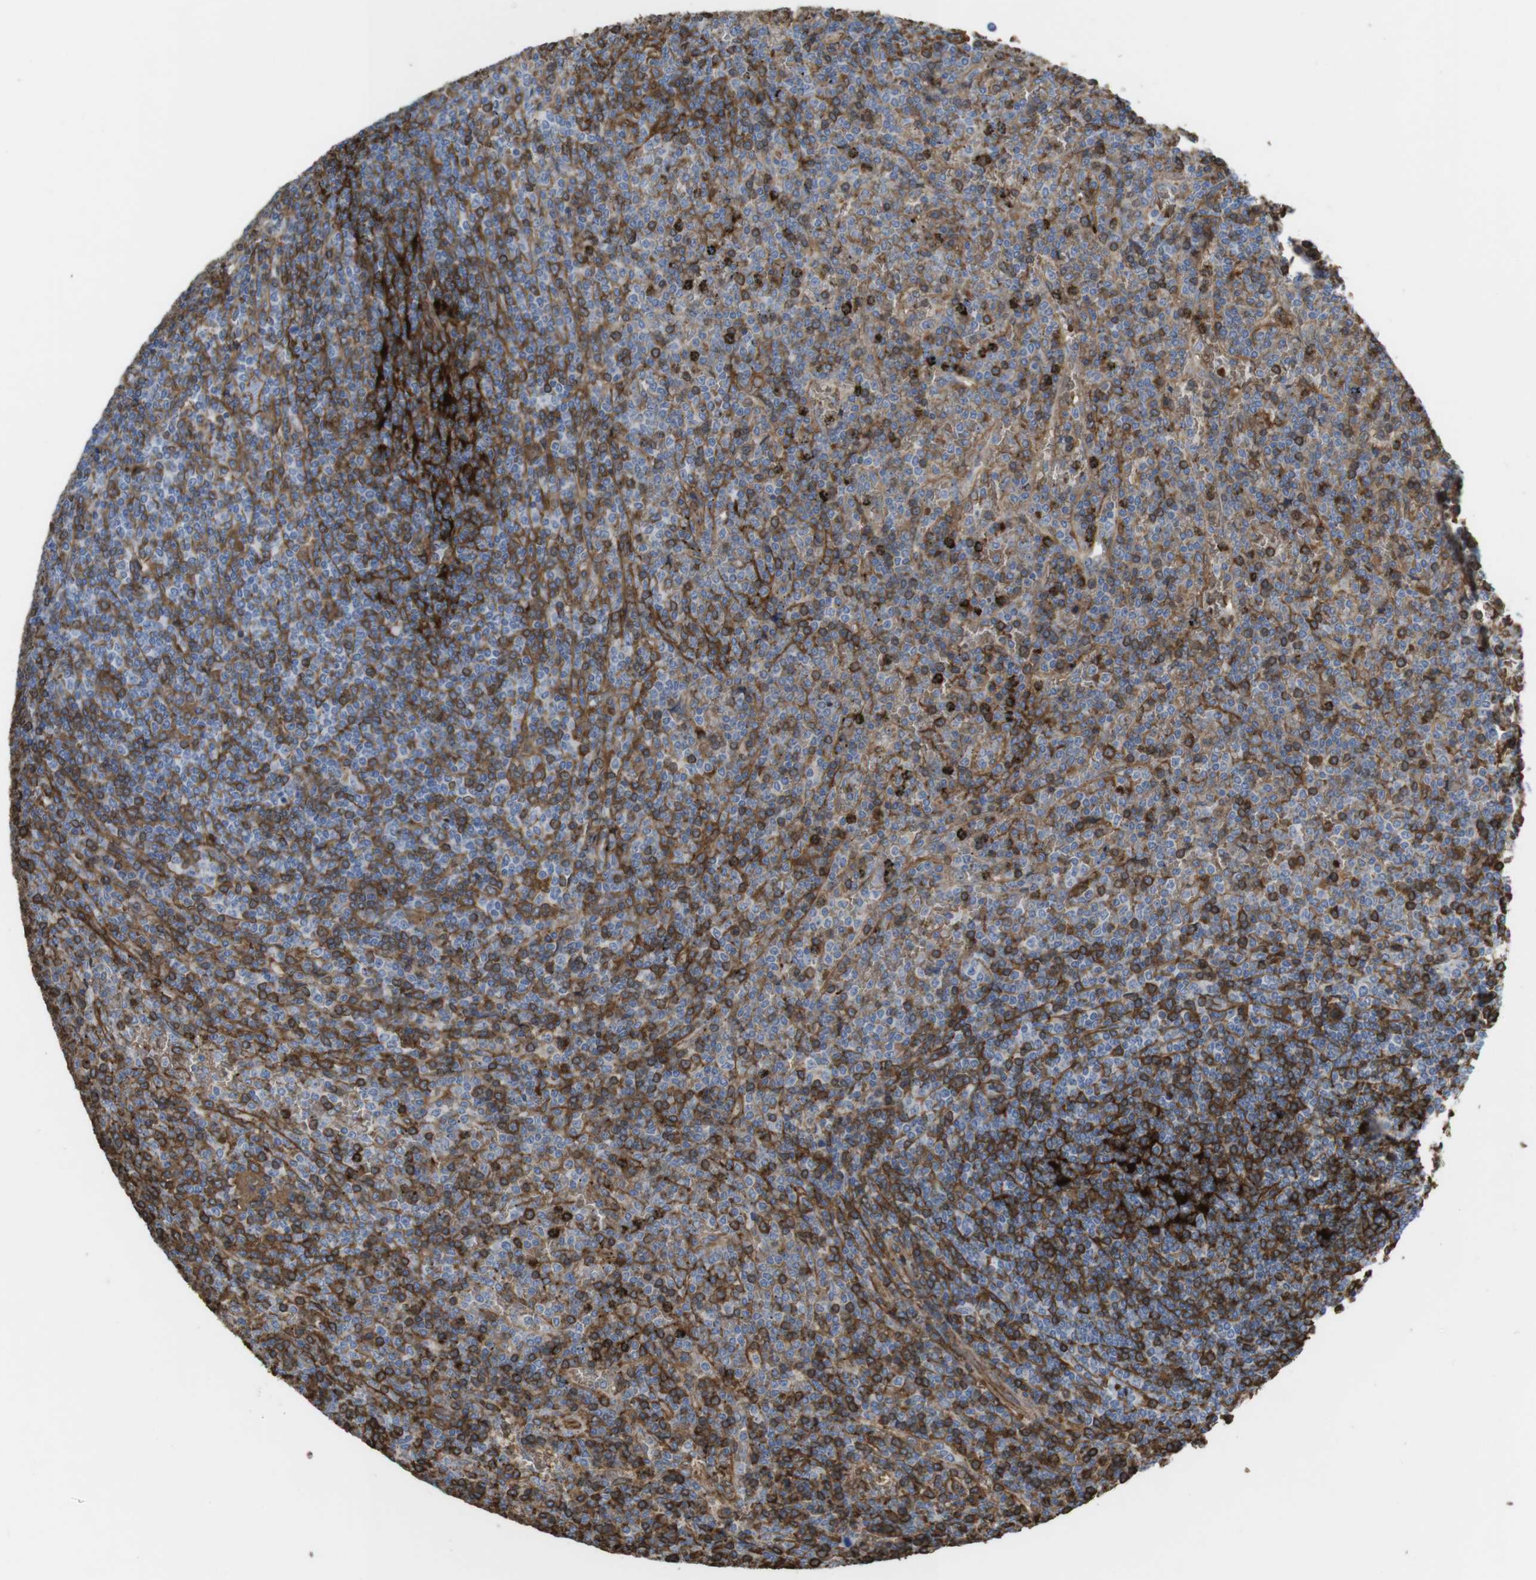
{"staining": {"intensity": "strong", "quantity": "25%-75%", "location": "cytoplasmic/membranous"}, "tissue": "lymphoma", "cell_type": "Tumor cells", "image_type": "cancer", "snomed": [{"axis": "morphology", "description": "Malignant lymphoma, non-Hodgkin's type, Low grade"}, {"axis": "topography", "description": "Spleen"}], "caption": "Lymphoma tissue reveals strong cytoplasmic/membranous expression in approximately 25%-75% of tumor cells The protein of interest is stained brown, and the nuclei are stained in blue (DAB IHC with brightfield microscopy, high magnification).", "gene": "CYBRD1", "patient": {"sex": "female", "age": 19}}